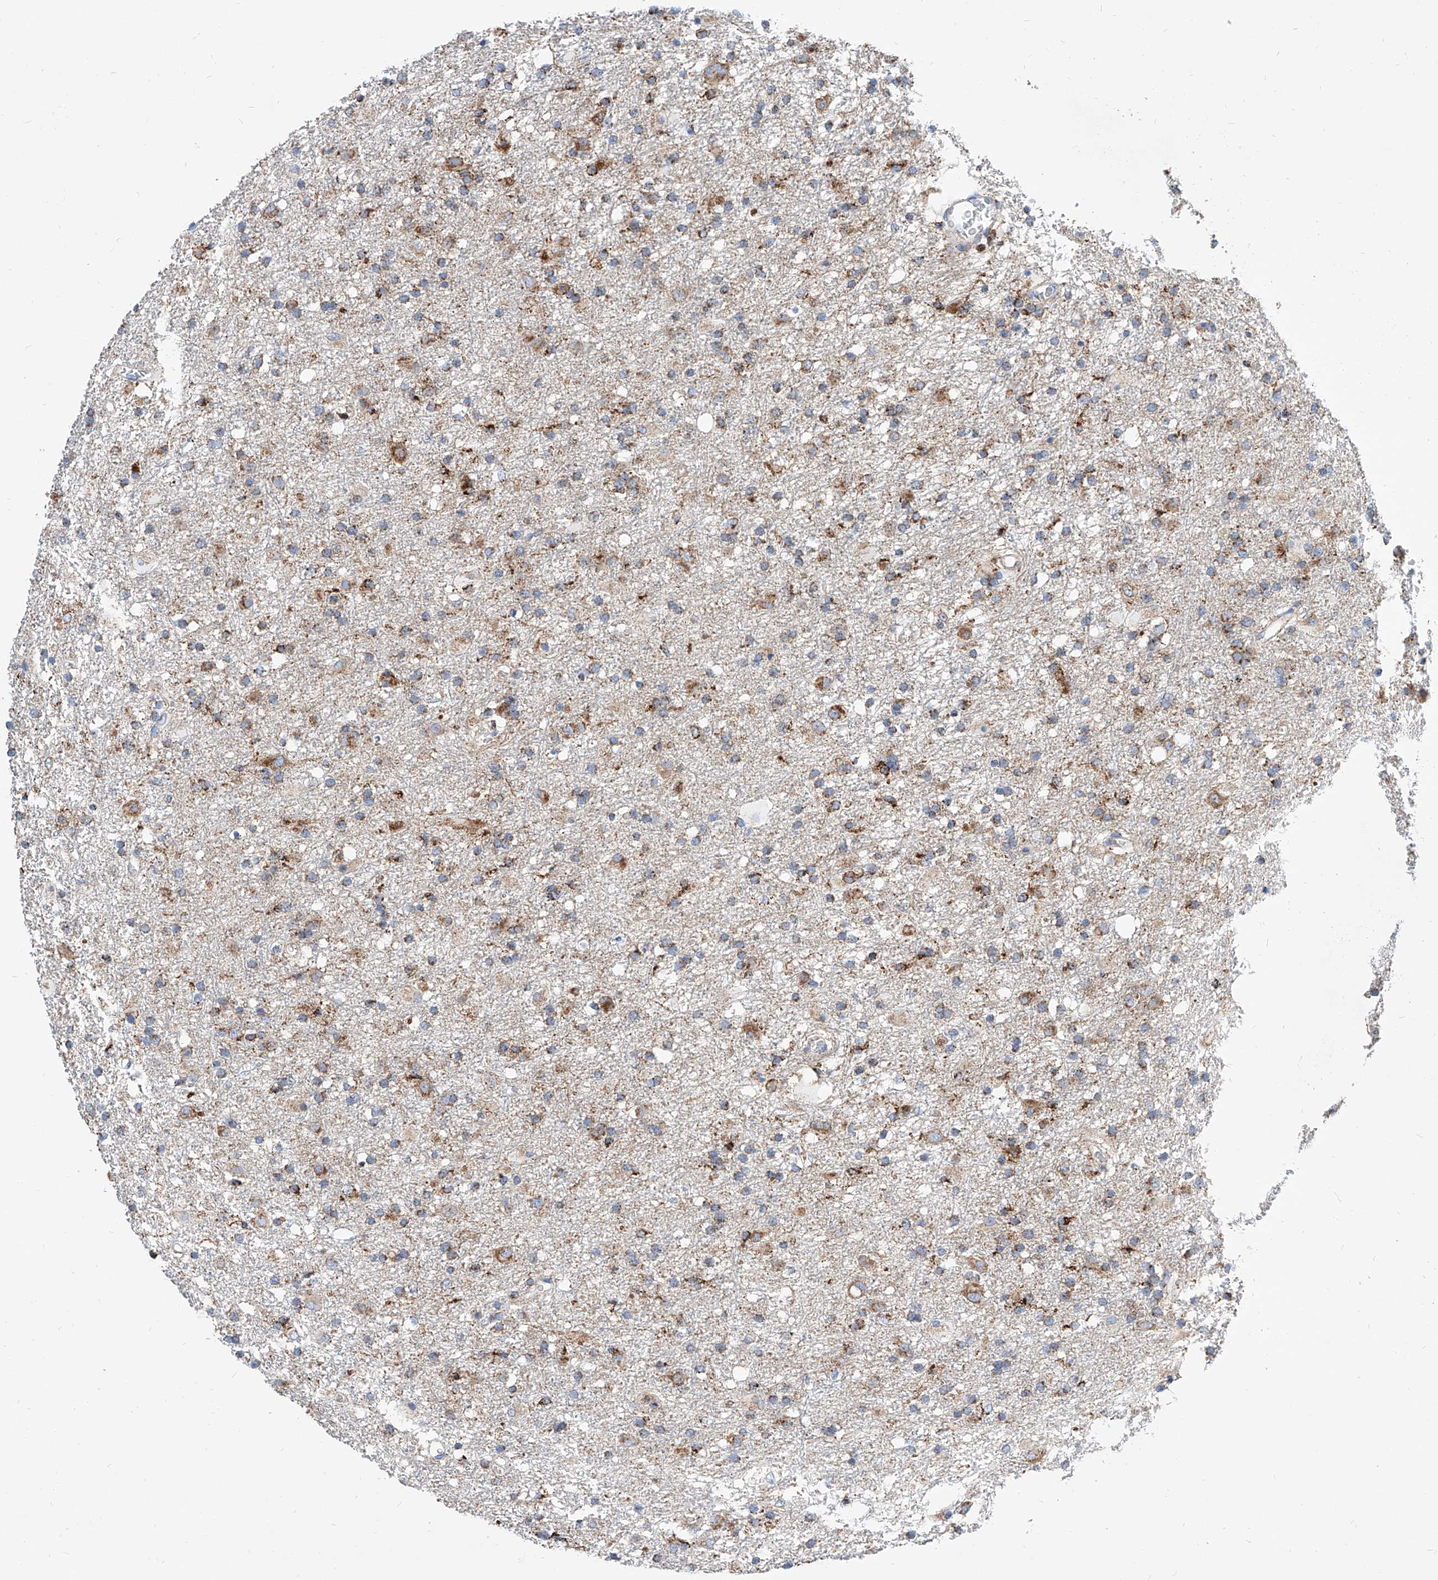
{"staining": {"intensity": "moderate", "quantity": ">75%", "location": "cytoplasmic/membranous"}, "tissue": "glioma", "cell_type": "Tumor cells", "image_type": "cancer", "snomed": [{"axis": "morphology", "description": "Glioma, malignant, Low grade"}, {"axis": "topography", "description": "Brain"}], "caption": "The photomicrograph reveals immunohistochemical staining of malignant glioma (low-grade). There is moderate cytoplasmic/membranous positivity is identified in approximately >75% of tumor cells.", "gene": "CPNE5", "patient": {"sex": "male", "age": 65}}